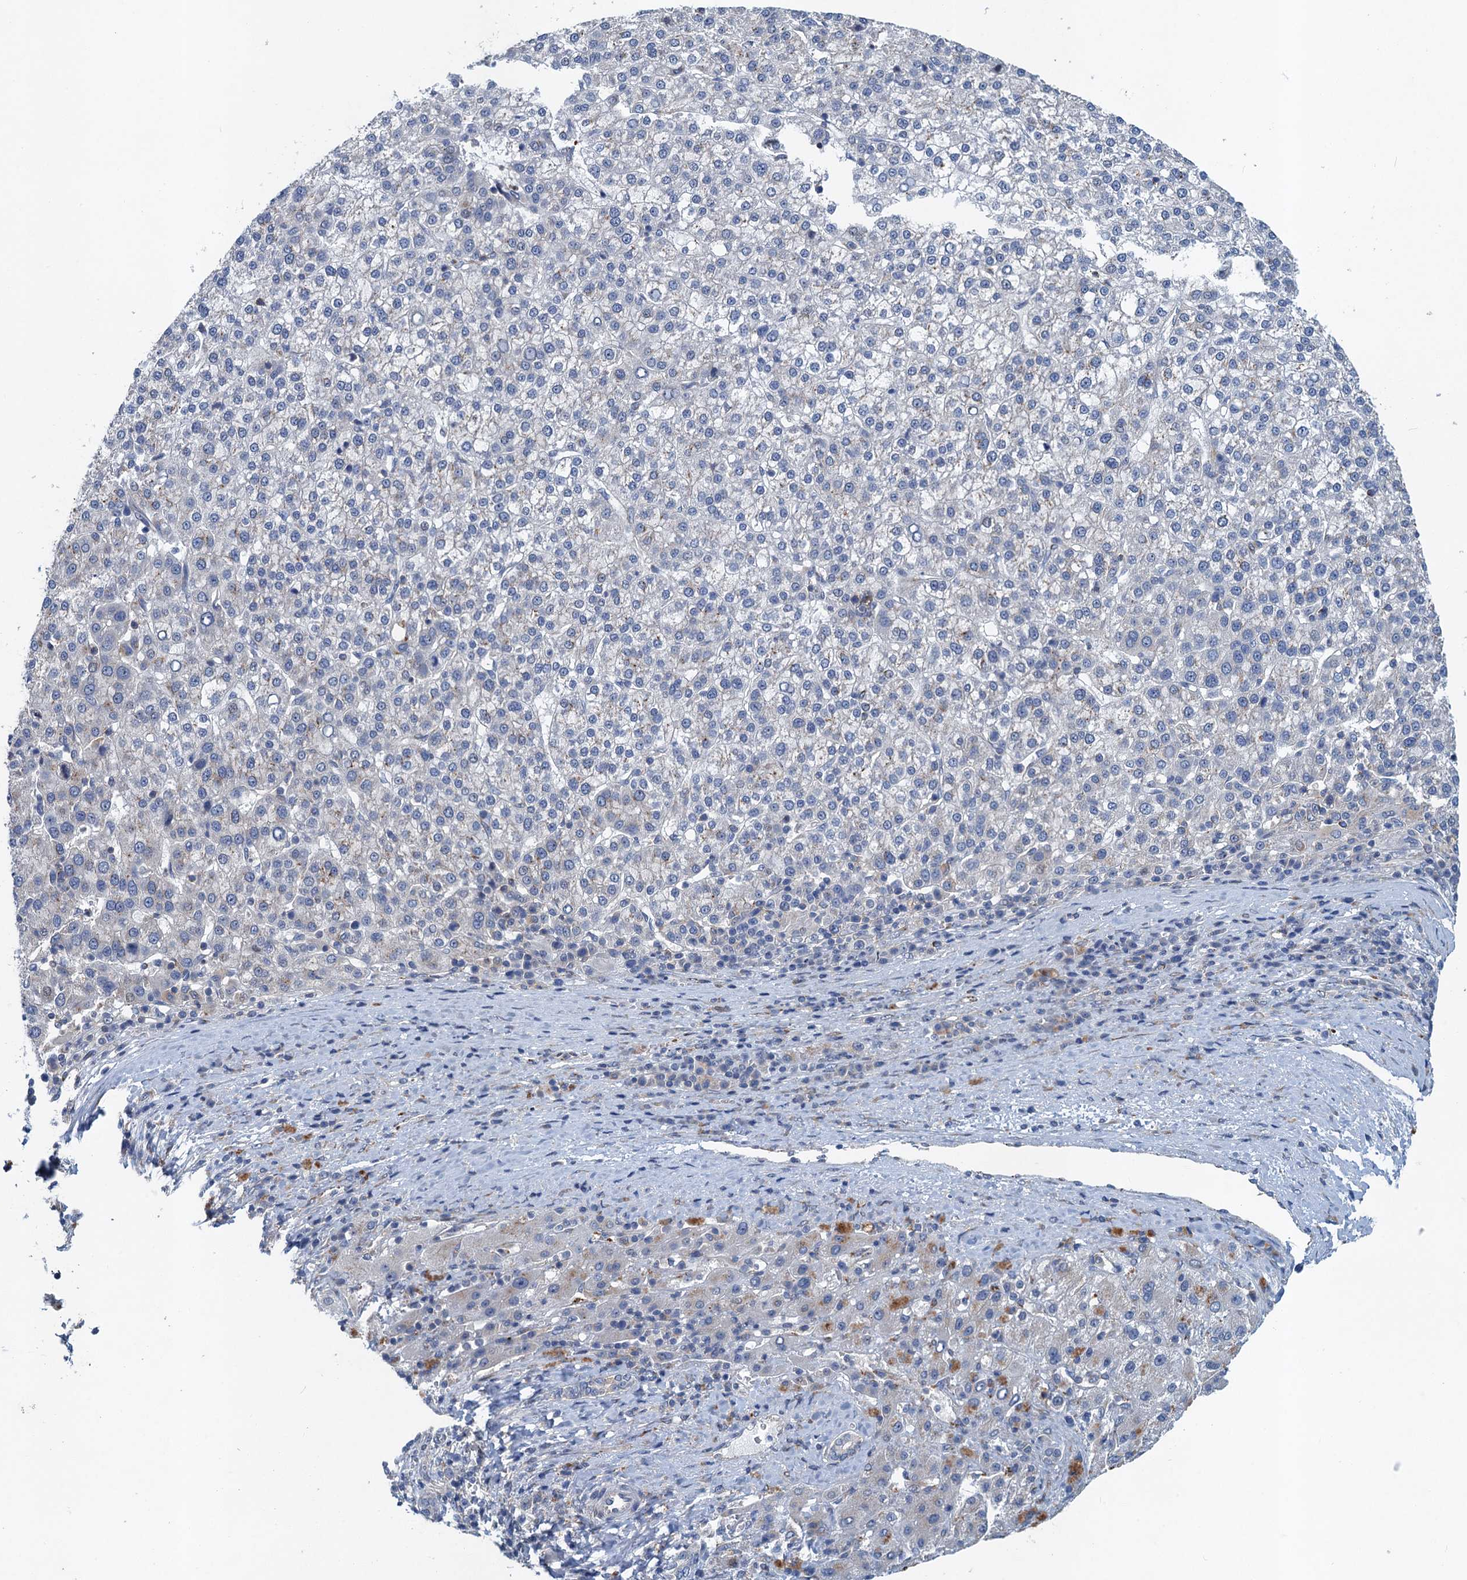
{"staining": {"intensity": "negative", "quantity": "none", "location": "none"}, "tissue": "liver cancer", "cell_type": "Tumor cells", "image_type": "cancer", "snomed": [{"axis": "morphology", "description": "Carcinoma, Hepatocellular, NOS"}, {"axis": "topography", "description": "Liver"}], "caption": "Histopathology image shows no significant protein staining in tumor cells of liver cancer.", "gene": "NBEA", "patient": {"sex": "female", "age": 58}}